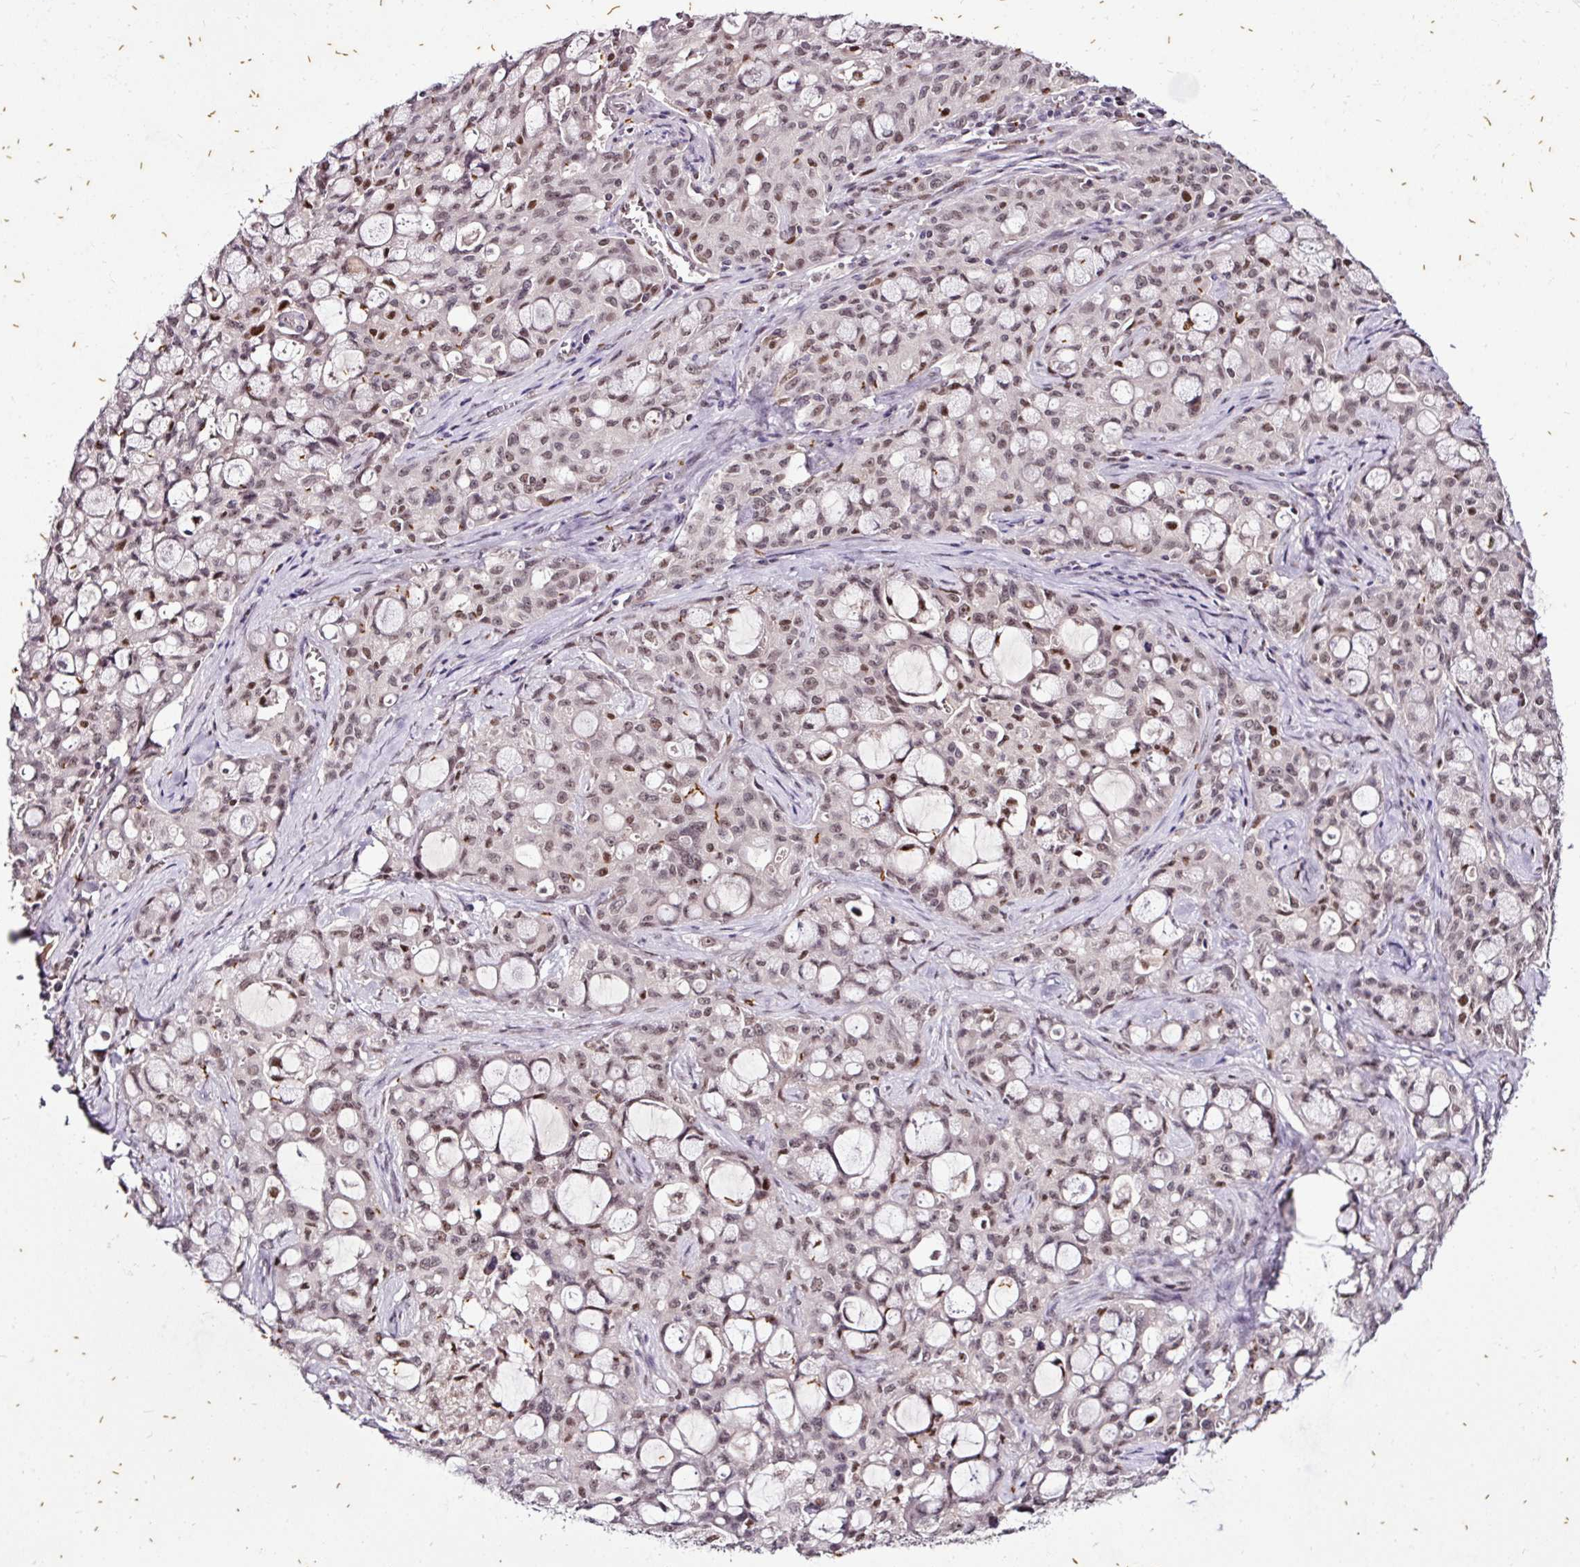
{"staining": {"intensity": "moderate", "quantity": ">75%", "location": "nuclear"}, "tissue": "lung cancer", "cell_type": "Tumor cells", "image_type": "cancer", "snomed": [{"axis": "morphology", "description": "Adenocarcinoma, NOS"}, {"axis": "topography", "description": "Lung"}], "caption": "IHC image of neoplastic tissue: lung cancer stained using IHC exhibits medium levels of moderate protein expression localized specifically in the nuclear of tumor cells, appearing as a nuclear brown color.", "gene": "KLF16", "patient": {"sex": "female", "age": 44}}